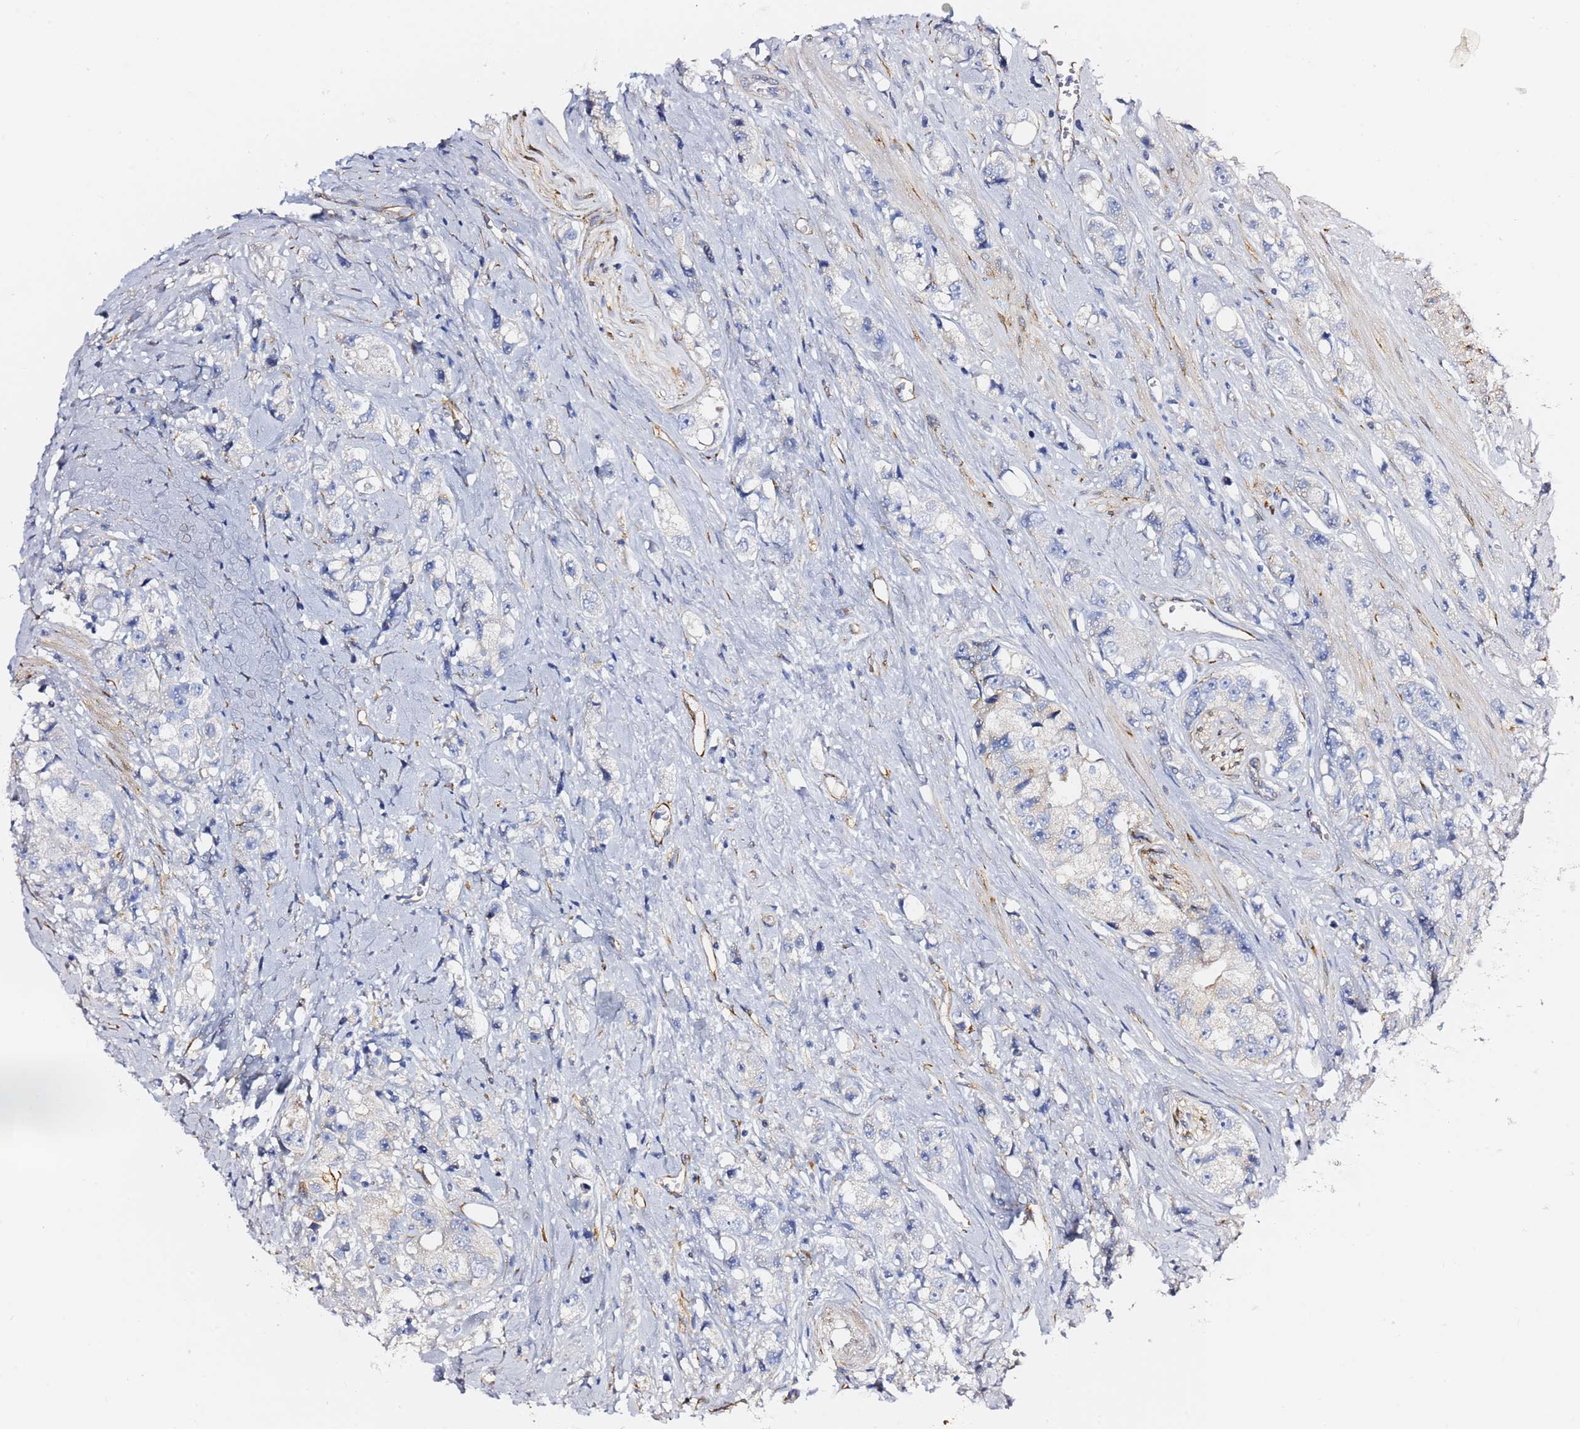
{"staining": {"intensity": "negative", "quantity": "none", "location": "none"}, "tissue": "prostate cancer", "cell_type": "Tumor cells", "image_type": "cancer", "snomed": [{"axis": "morphology", "description": "Adenocarcinoma, High grade"}, {"axis": "topography", "description": "Prostate"}], "caption": "DAB immunohistochemical staining of human prostate cancer shows no significant staining in tumor cells.", "gene": "GDAP2", "patient": {"sex": "male", "age": 74}}